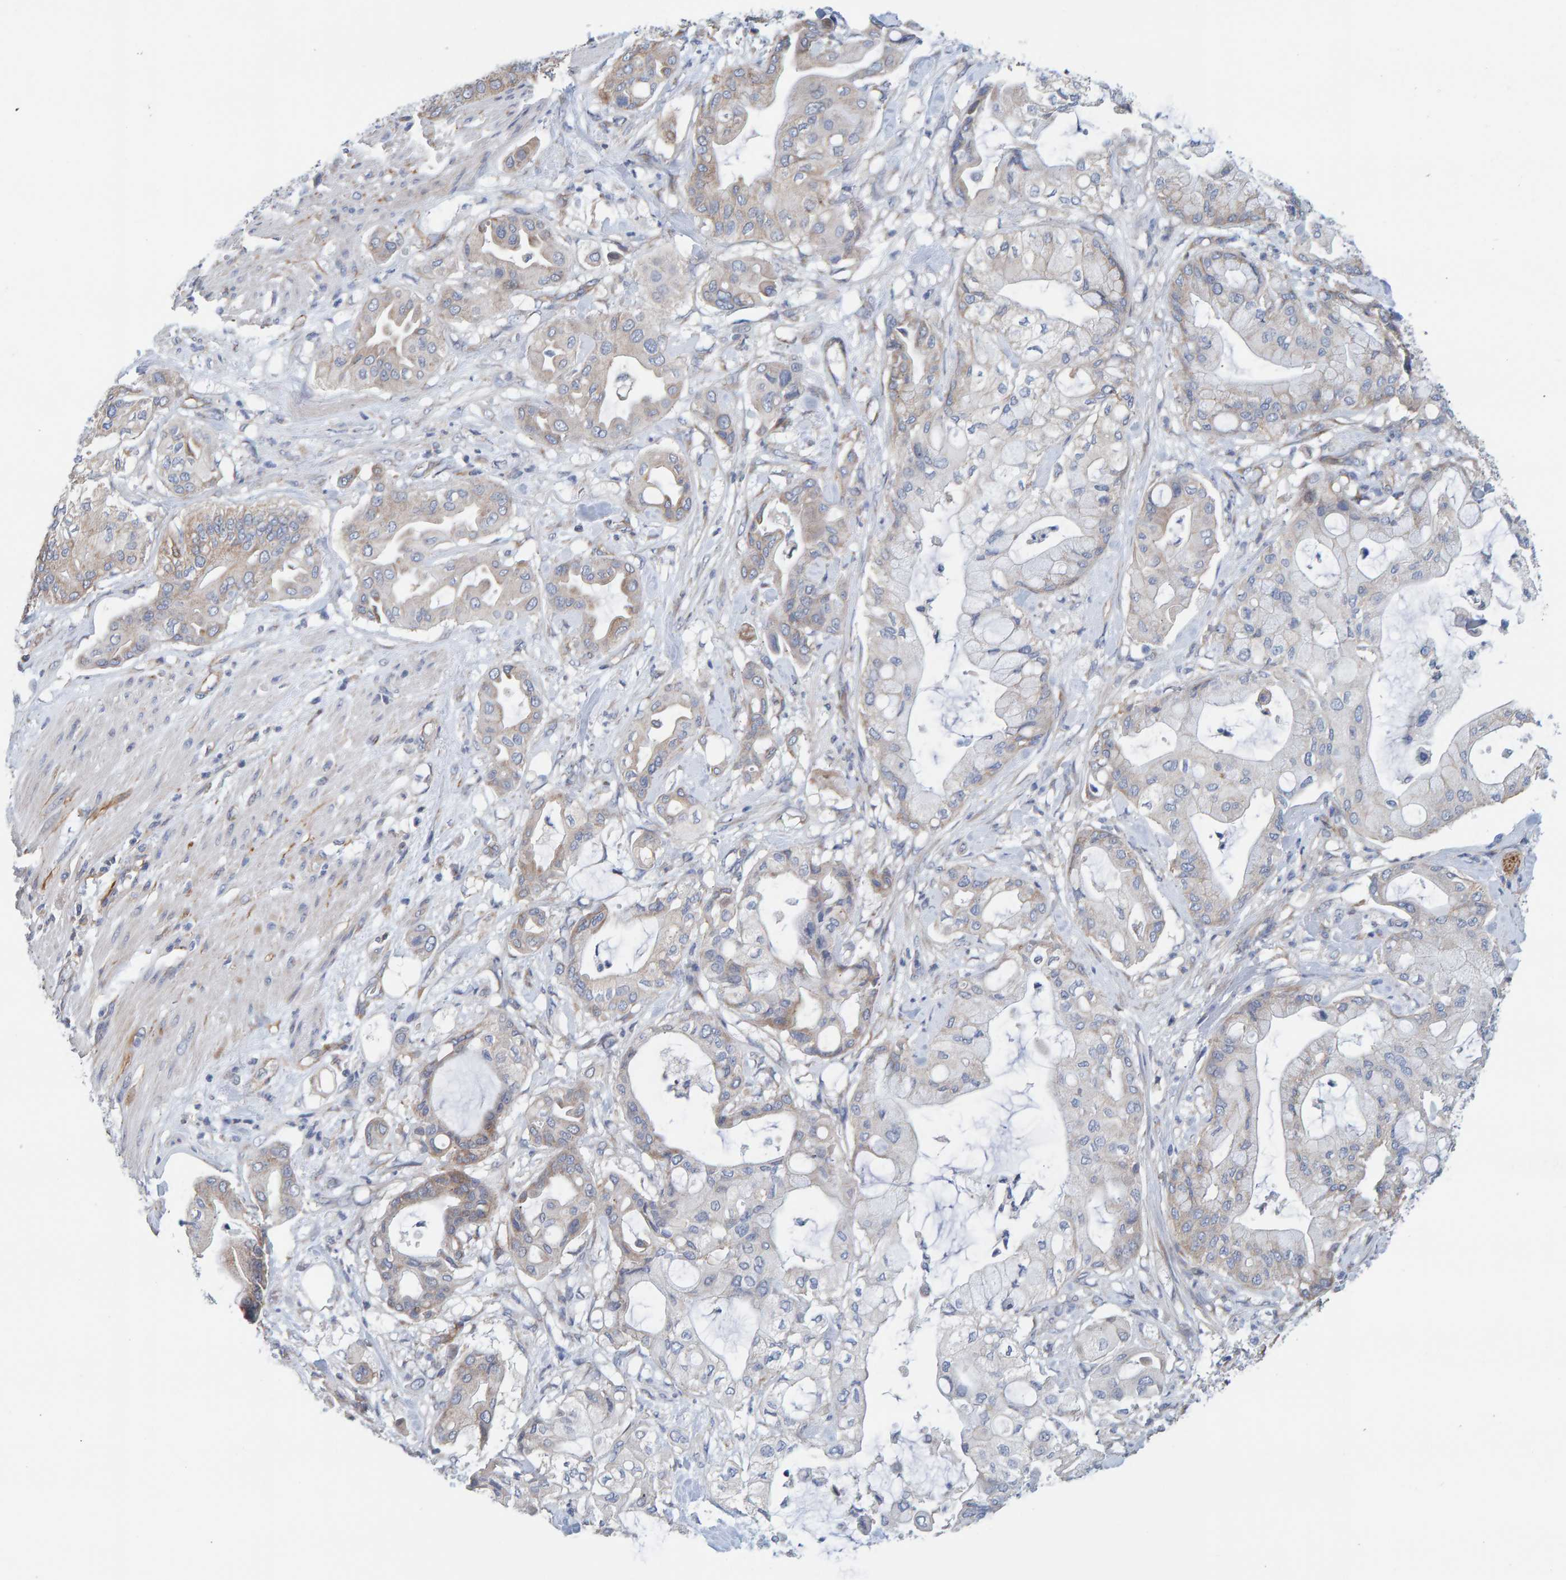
{"staining": {"intensity": "weak", "quantity": "25%-75%", "location": "cytoplasmic/membranous"}, "tissue": "pancreatic cancer", "cell_type": "Tumor cells", "image_type": "cancer", "snomed": [{"axis": "morphology", "description": "Adenocarcinoma, NOS"}, {"axis": "morphology", "description": "Adenocarcinoma, metastatic, NOS"}, {"axis": "topography", "description": "Lymph node"}, {"axis": "topography", "description": "Pancreas"}, {"axis": "topography", "description": "Duodenum"}], "caption": "Pancreatic cancer stained with immunohistochemistry exhibits weak cytoplasmic/membranous staining in about 25%-75% of tumor cells.", "gene": "RGP1", "patient": {"sex": "female", "age": 64}}